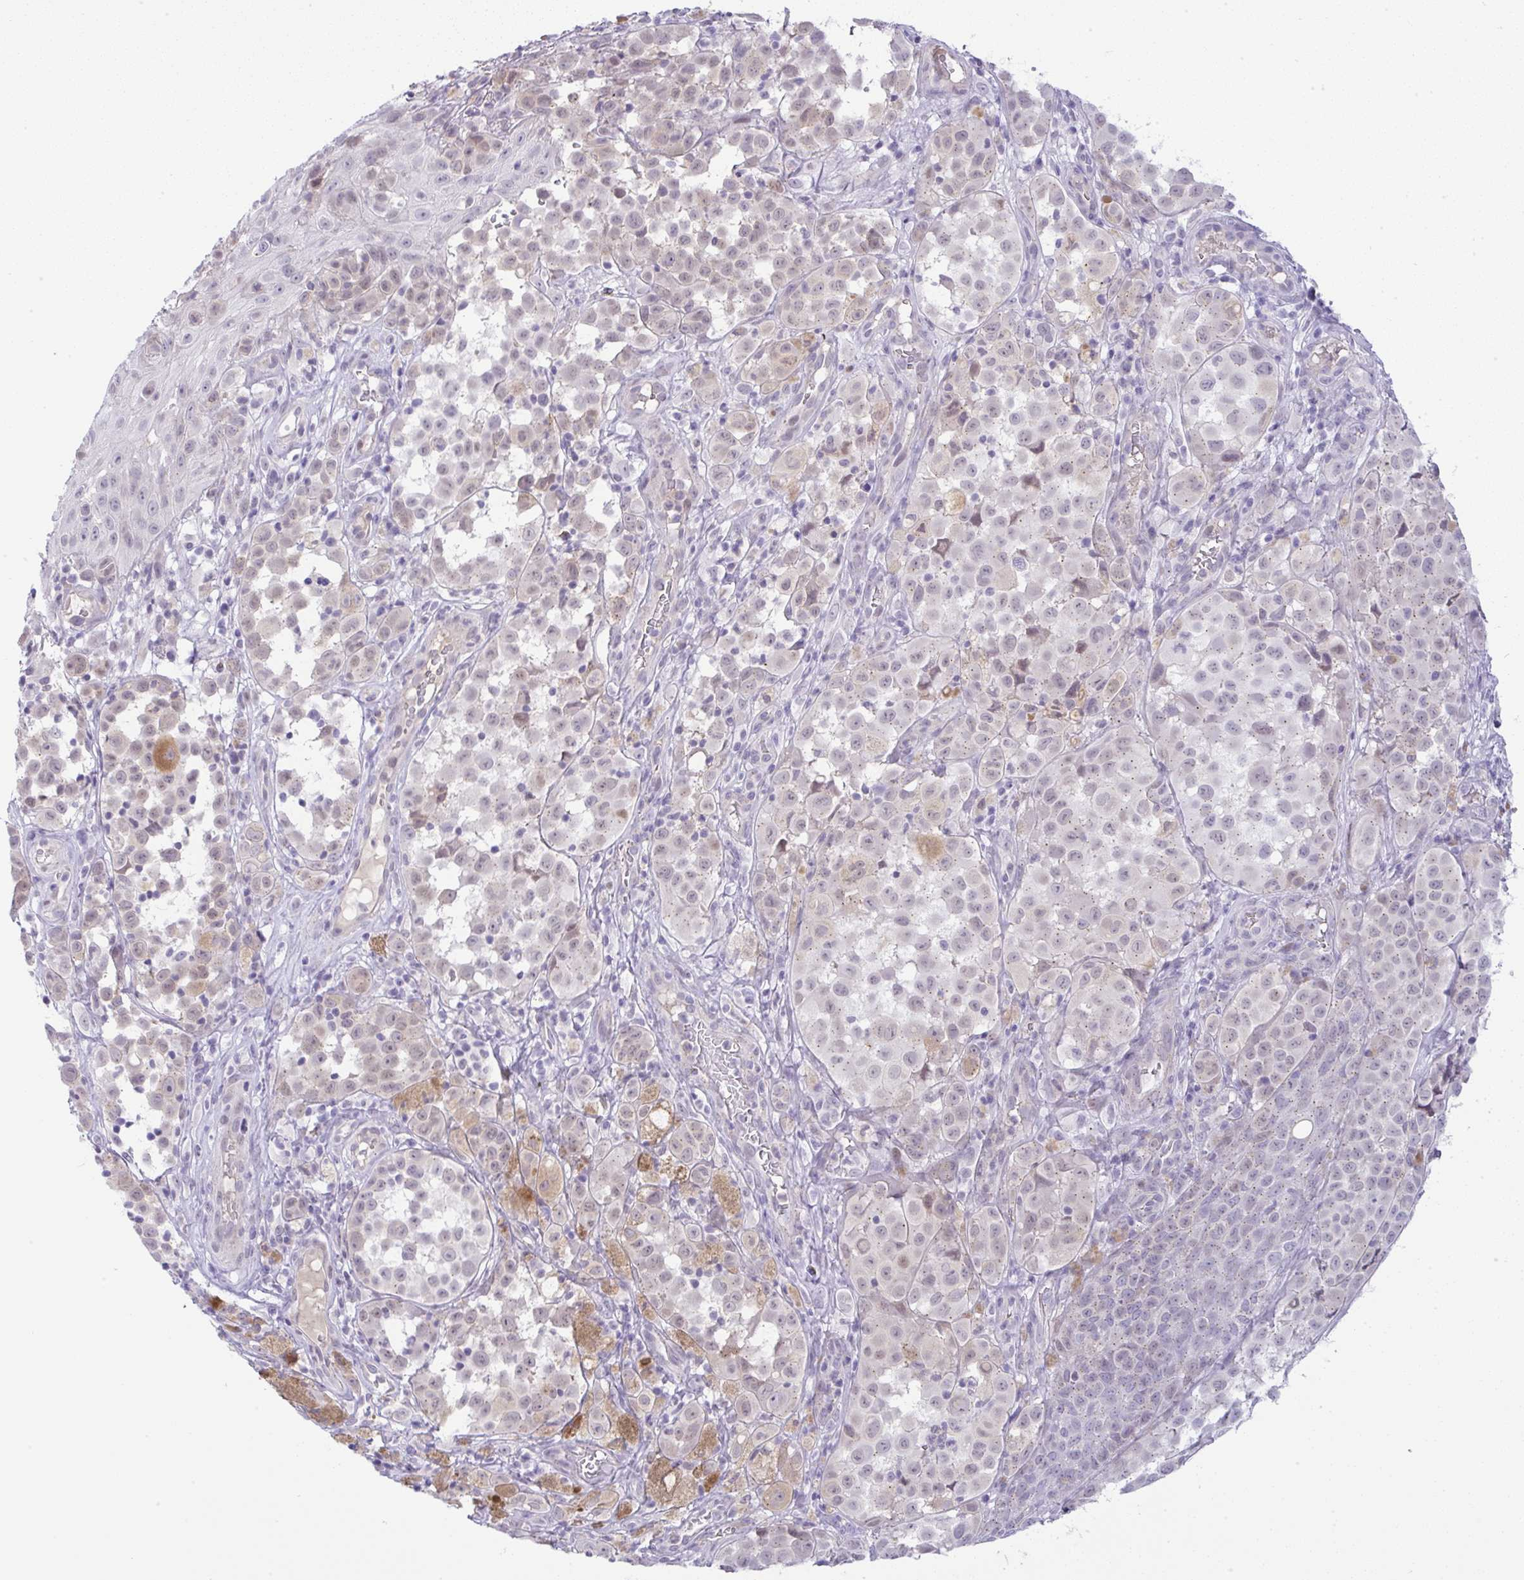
{"staining": {"intensity": "weak", "quantity": "<25%", "location": "cytoplasmic/membranous"}, "tissue": "melanoma", "cell_type": "Tumor cells", "image_type": "cancer", "snomed": [{"axis": "morphology", "description": "Malignant melanoma, NOS"}, {"axis": "topography", "description": "Skin"}], "caption": "Melanoma stained for a protein using immunohistochemistry (IHC) displays no staining tumor cells.", "gene": "FAM177A1", "patient": {"sex": "male", "age": 64}}